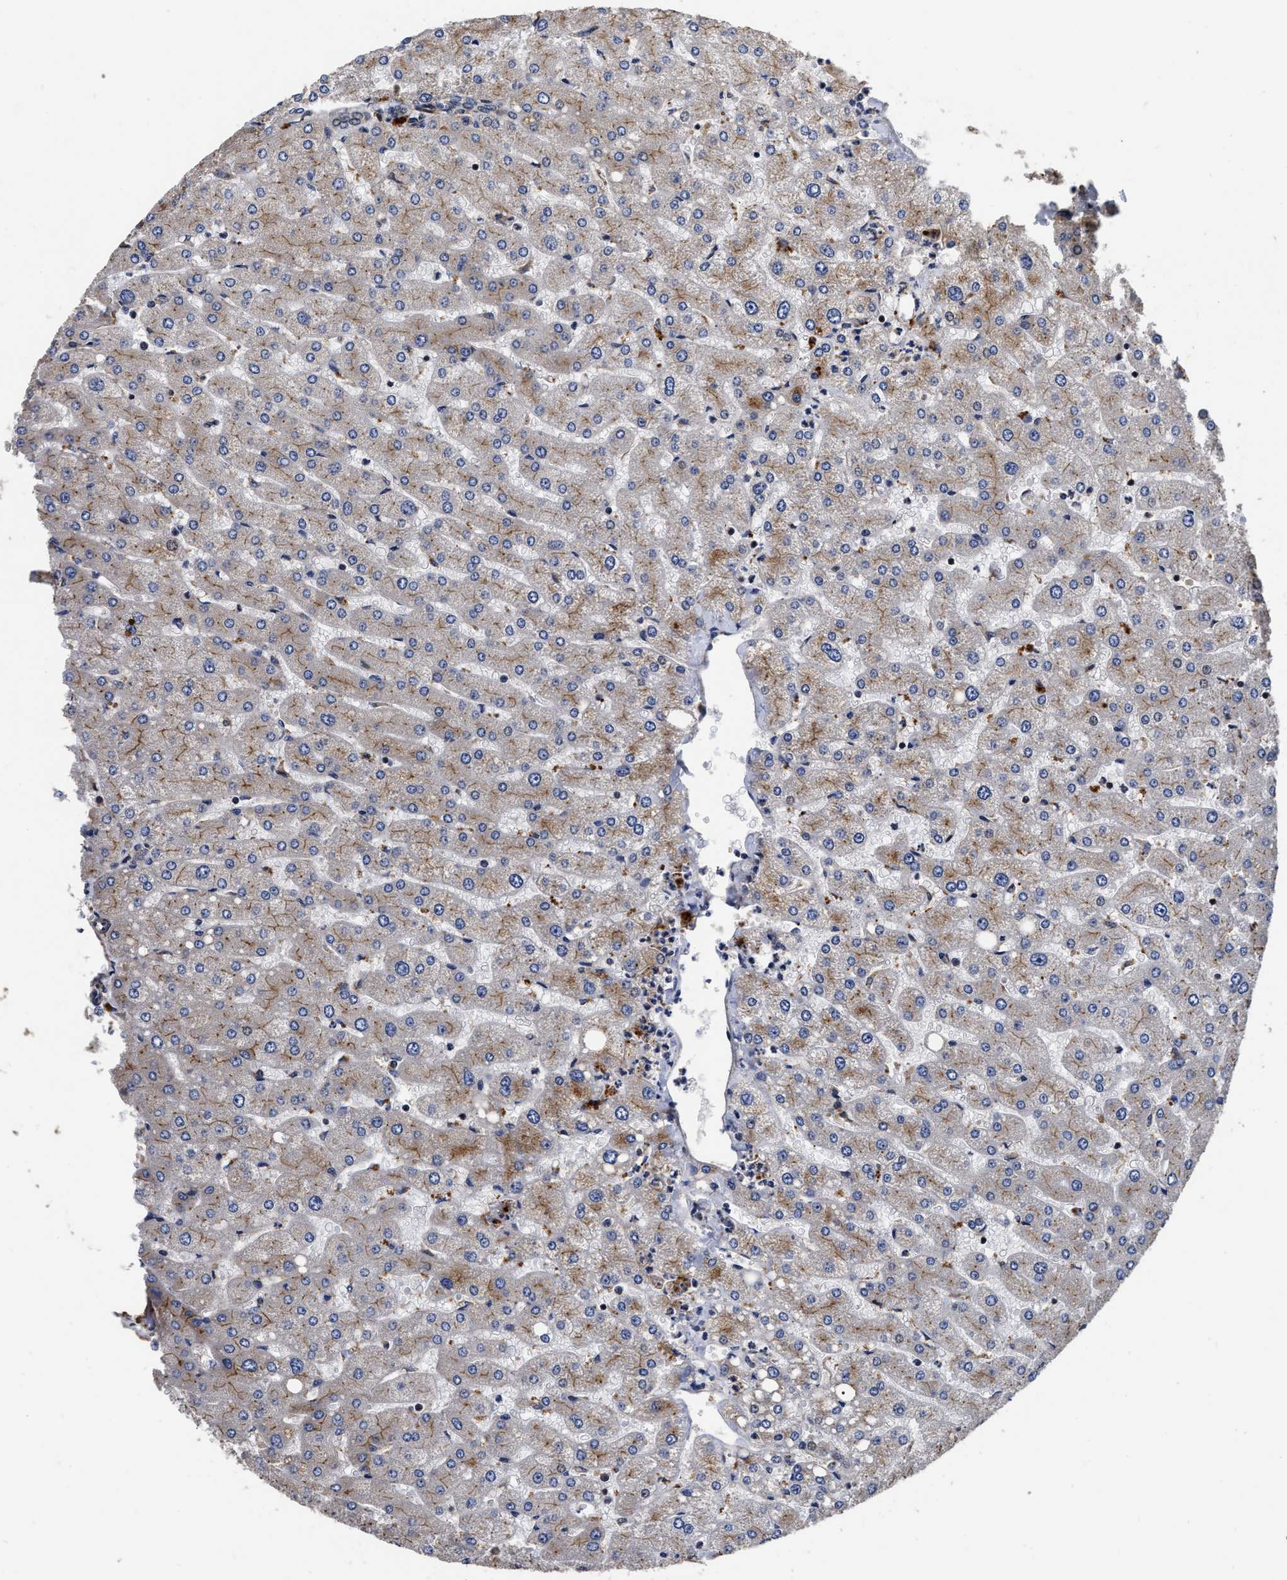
{"staining": {"intensity": "weak", "quantity": "25%-75%", "location": "cytoplasmic/membranous"}, "tissue": "liver", "cell_type": "Cholangiocytes", "image_type": "normal", "snomed": [{"axis": "morphology", "description": "Normal tissue, NOS"}, {"axis": "topography", "description": "Liver"}], "caption": "A brown stain shows weak cytoplasmic/membranous expression of a protein in cholangiocytes of benign liver. (DAB (3,3'-diaminobenzidine) IHC with brightfield microscopy, high magnification).", "gene": "ABCG8", "patient": {"sex": "male", "age": 55}}